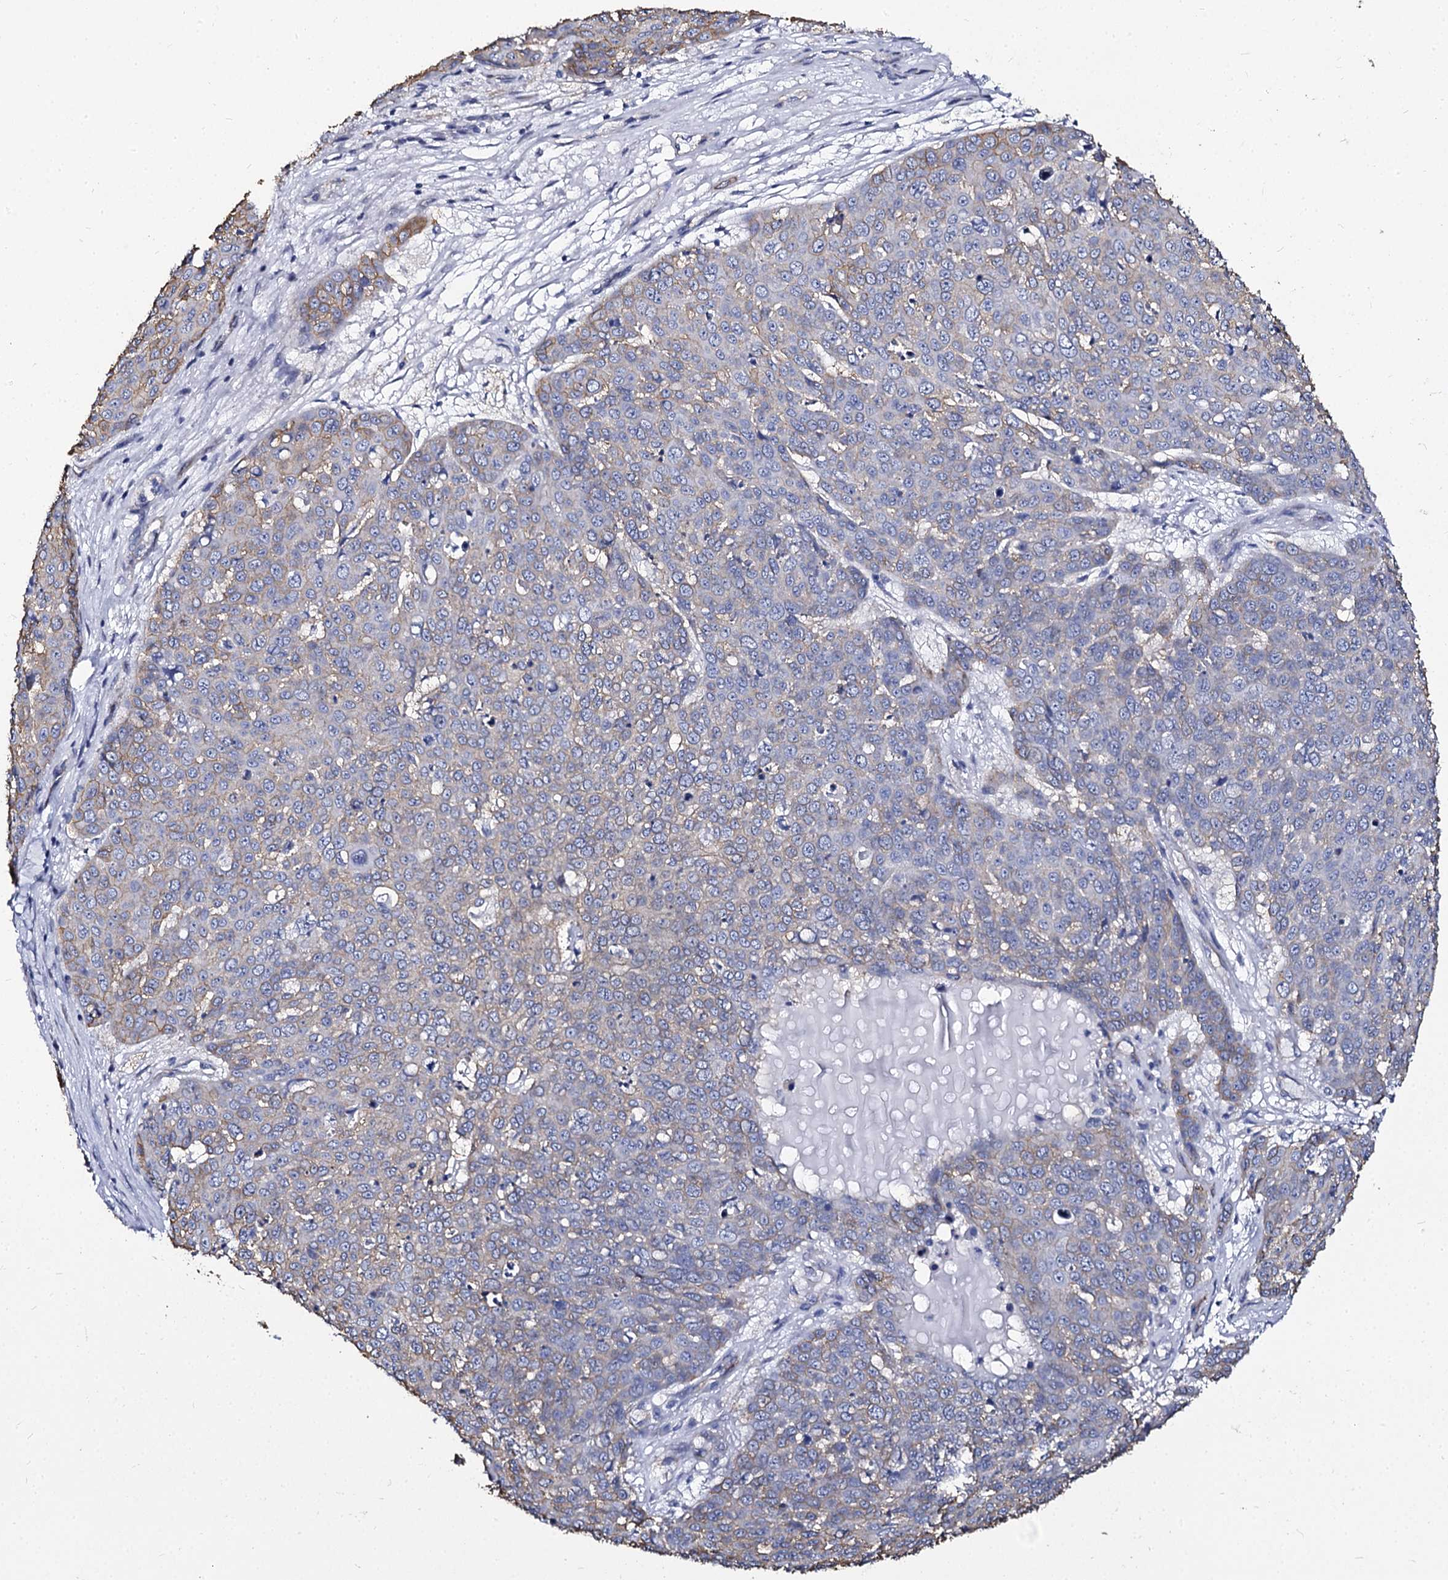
{"staining": {"intensity": "weak", "quantity": "<25%", "location": "cytoplasmic/membranous"}, "tissue": "skin cancer", "cell_type": "Tumor cells", "image_type": "cancer", "snomed": [{"axis": "morphology", "description": "Squamous cell carcinoma, NOS"}, {"axis": "topography", "description": "Skin"}], "caption": "Tumor cells are negative for protein expression in human skin cancer.", "gene": "CBFB", "patient": {"sex": "male", "age": 71}}